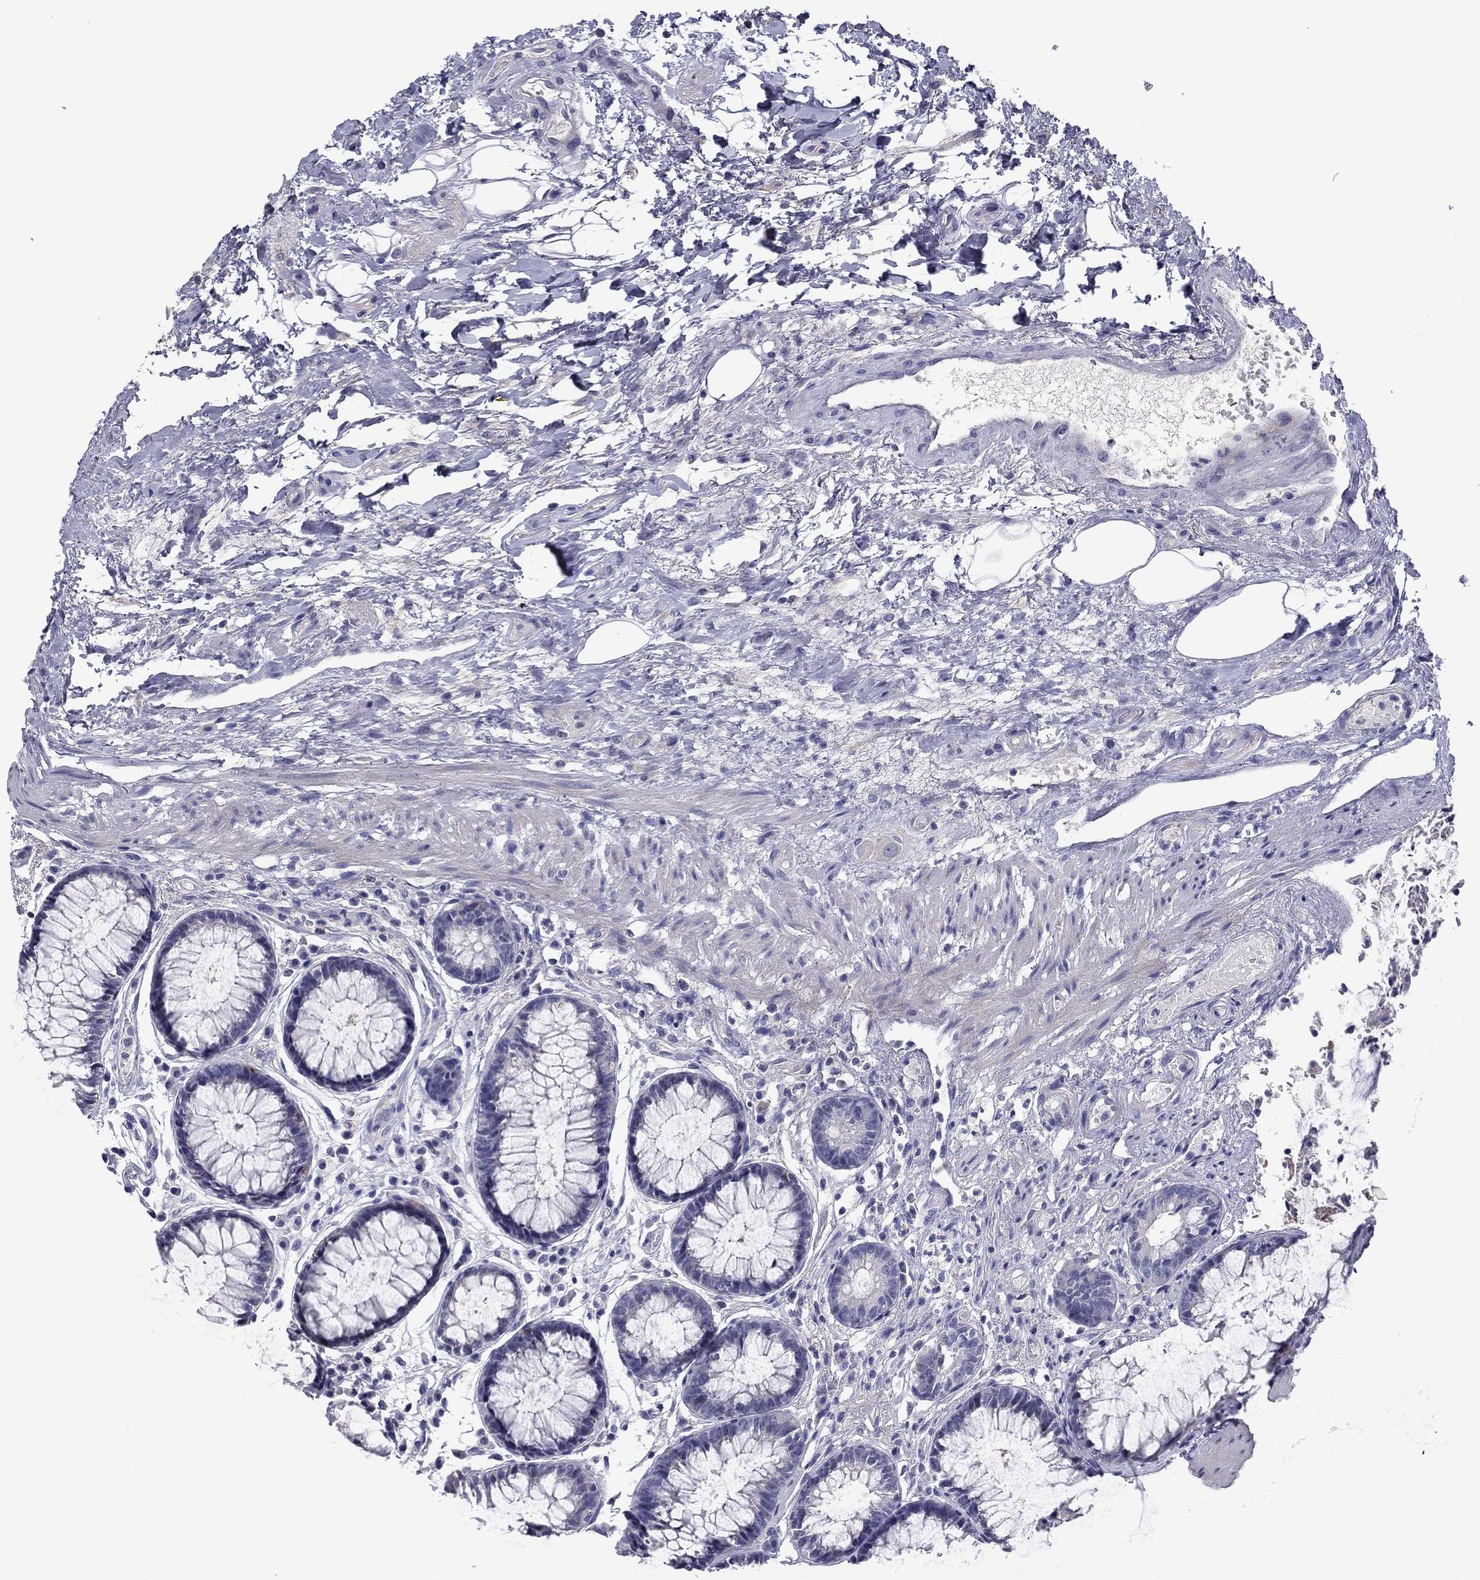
{"staining": {"intensity": "negative", "quantity": "none", "location": "none"}, "tissue": "rectum", "cell_type": "Glandular cells", "image_type": "normal", "snomed": [{"axis": "morphology", "description": "Normal tissue, NOS"}, {"axis": "topography", "description": "Rectum"}], "caption": "The micrograph shows no significant positivity in glandular cells of rectum.", "gene": "CNDP1", "patient": {"sex": "female", "age": 68}}